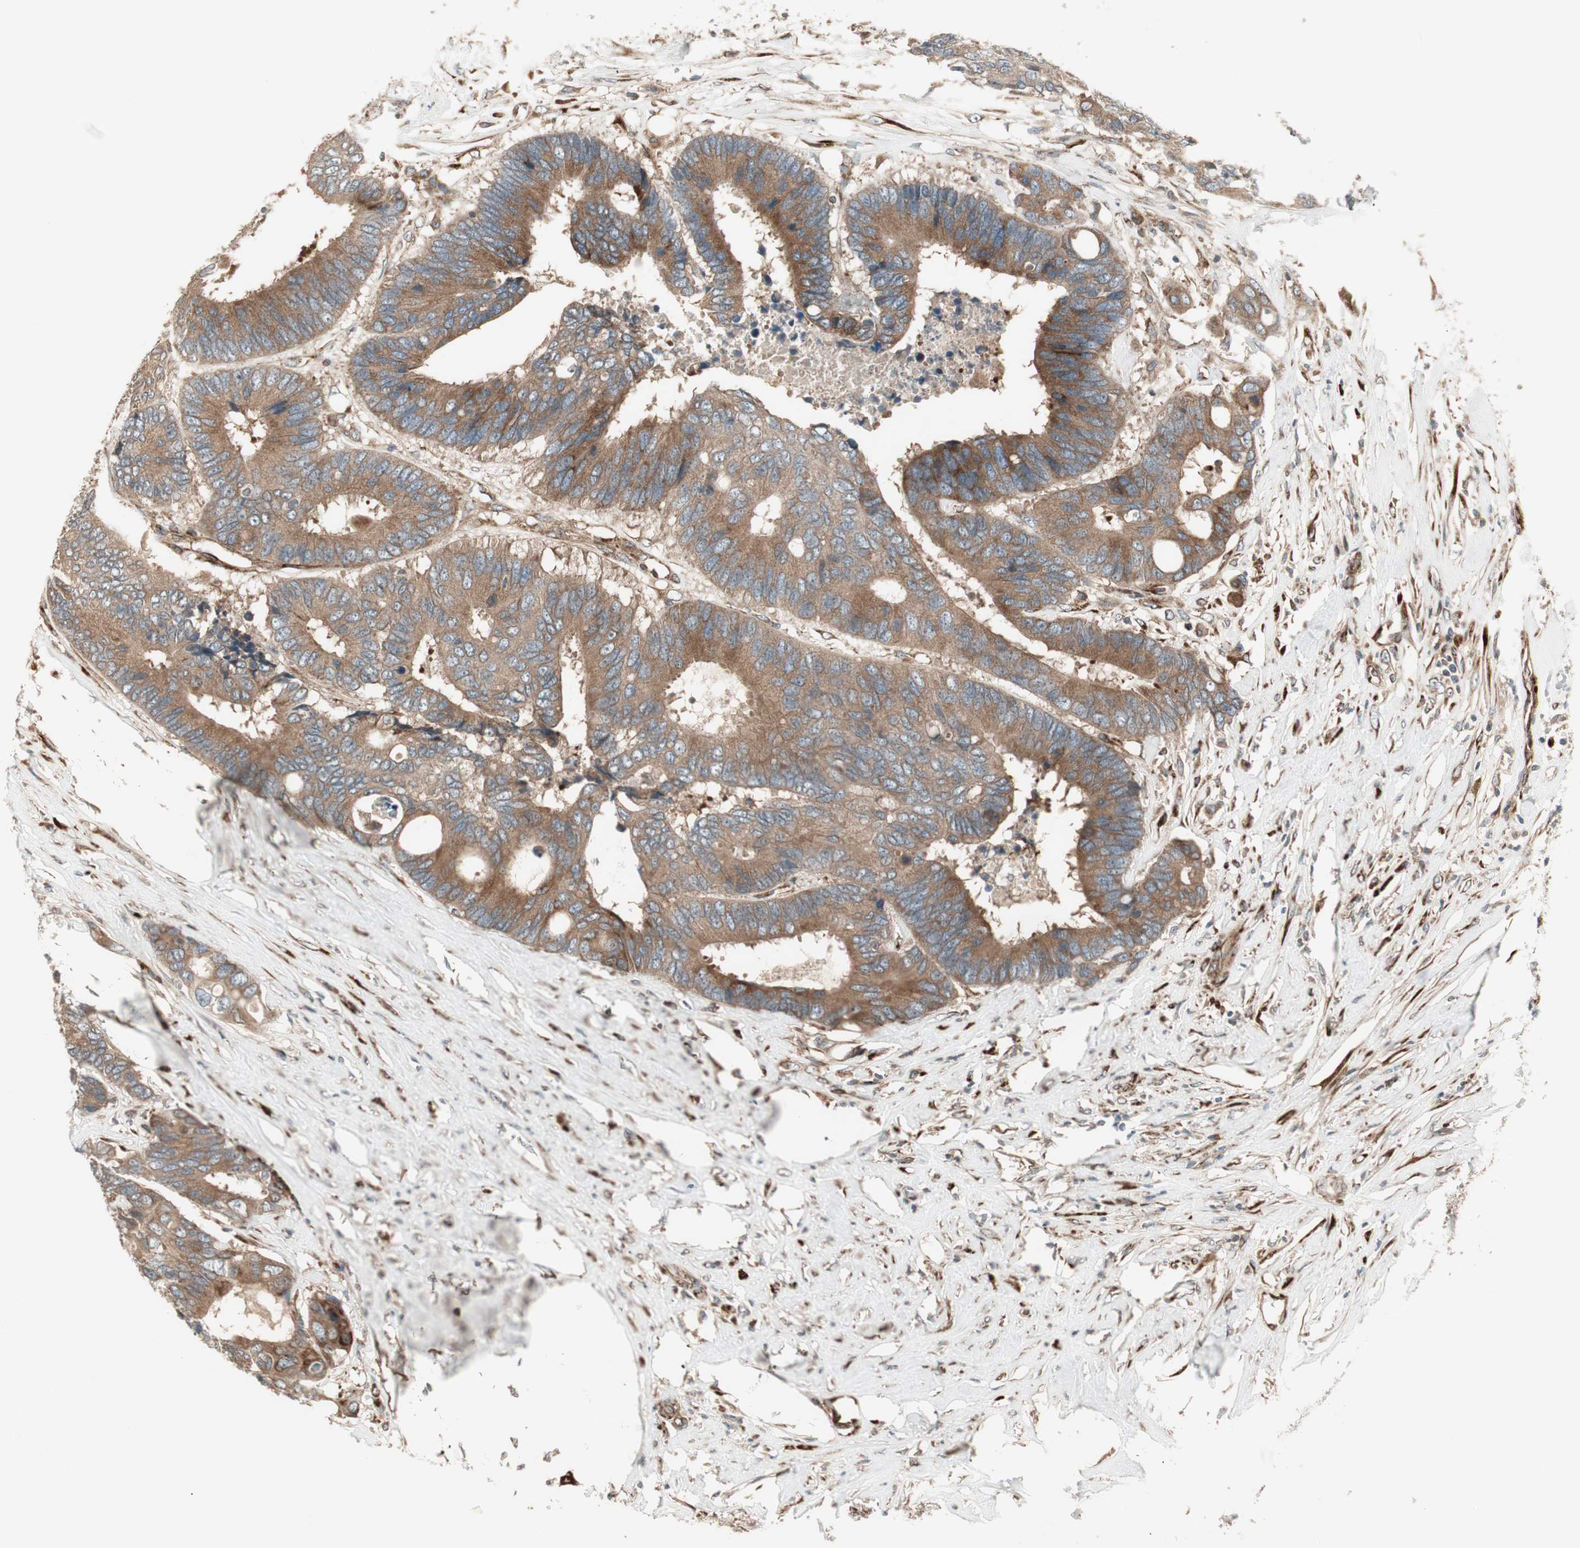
{"staining": {"intensity": "strong", "quantity": ">75%", "location": "cytoplasmic/membranous"}, "tissue": "colorectal cancer", "cell_type": "Tumor cells", "image_type": "cancer", "snomed": [{"axis": "morphology", "description": "Adenocarcinoma, NOS"}, {"axis": "topography", "description": "Rectum"}], "caption": "Immunohistochemistry (IHC) (DAB) staining of human colorectal adenocarcinoma displays strong cytoplasmic/membranous protein expression in approximately >75% of tumor cells.", "gene": "PPP2R5E", "patient": {"sex": "male", "age": 55}}